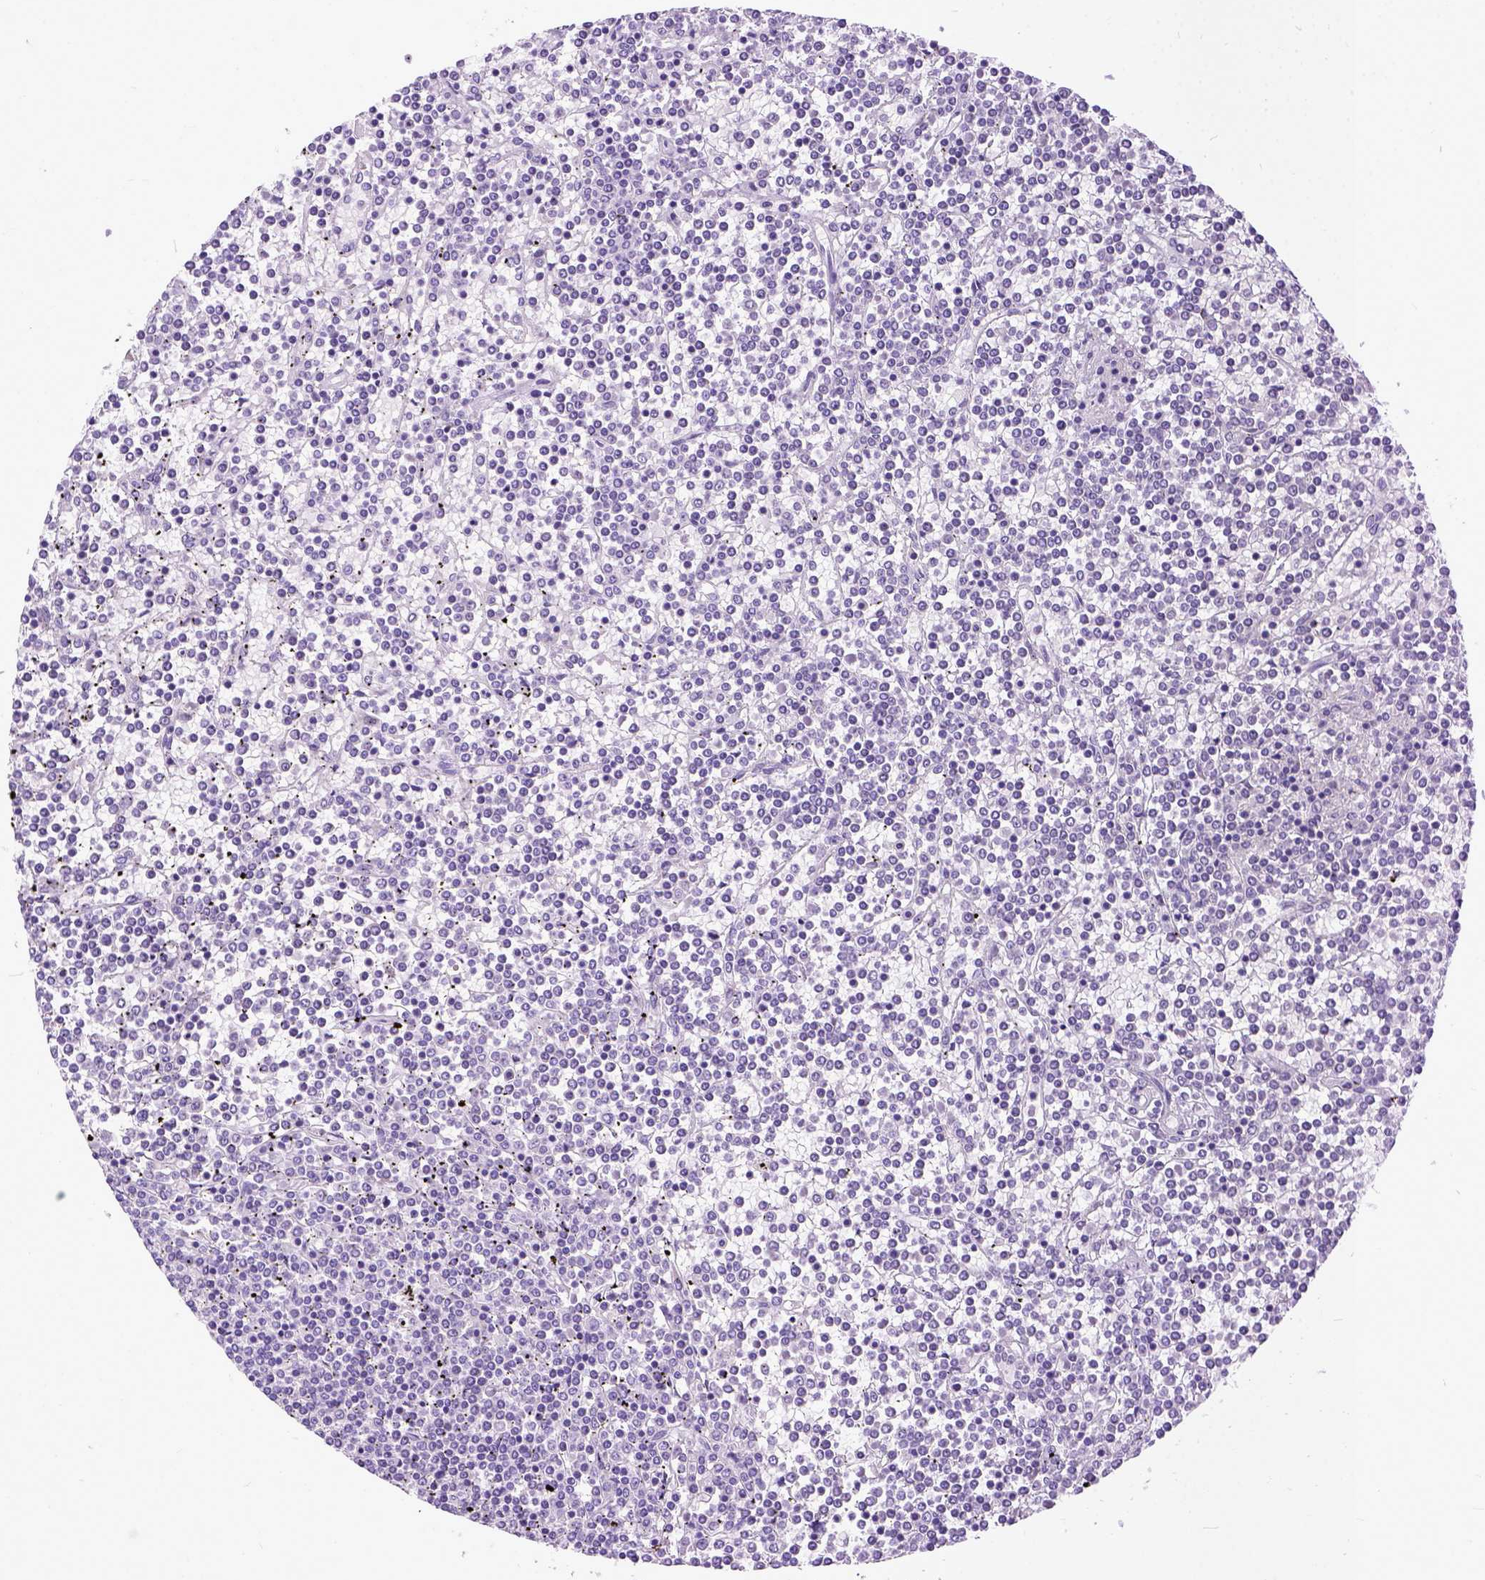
{"staining": {"intensity": "negative", "quantity": "none", "location": "none"}, "tissue": "lymphoma", "cell_type": "Tumor cells", "image_type": "cancer", "snomed": [{"axis": "morphology", "description": "Malignant lymphoma, non-Hodgkin's type, Low grade"}, {"axis": "topography", "description": "Spleen"}], "caption": "Immunohistochemical staining of human low-grade malignant lymphoma, non-Hodgkin's type shows no significant positivity in tumor cells.", "gene": "PPL", "patient": {"sex": "female", "age": 19}}